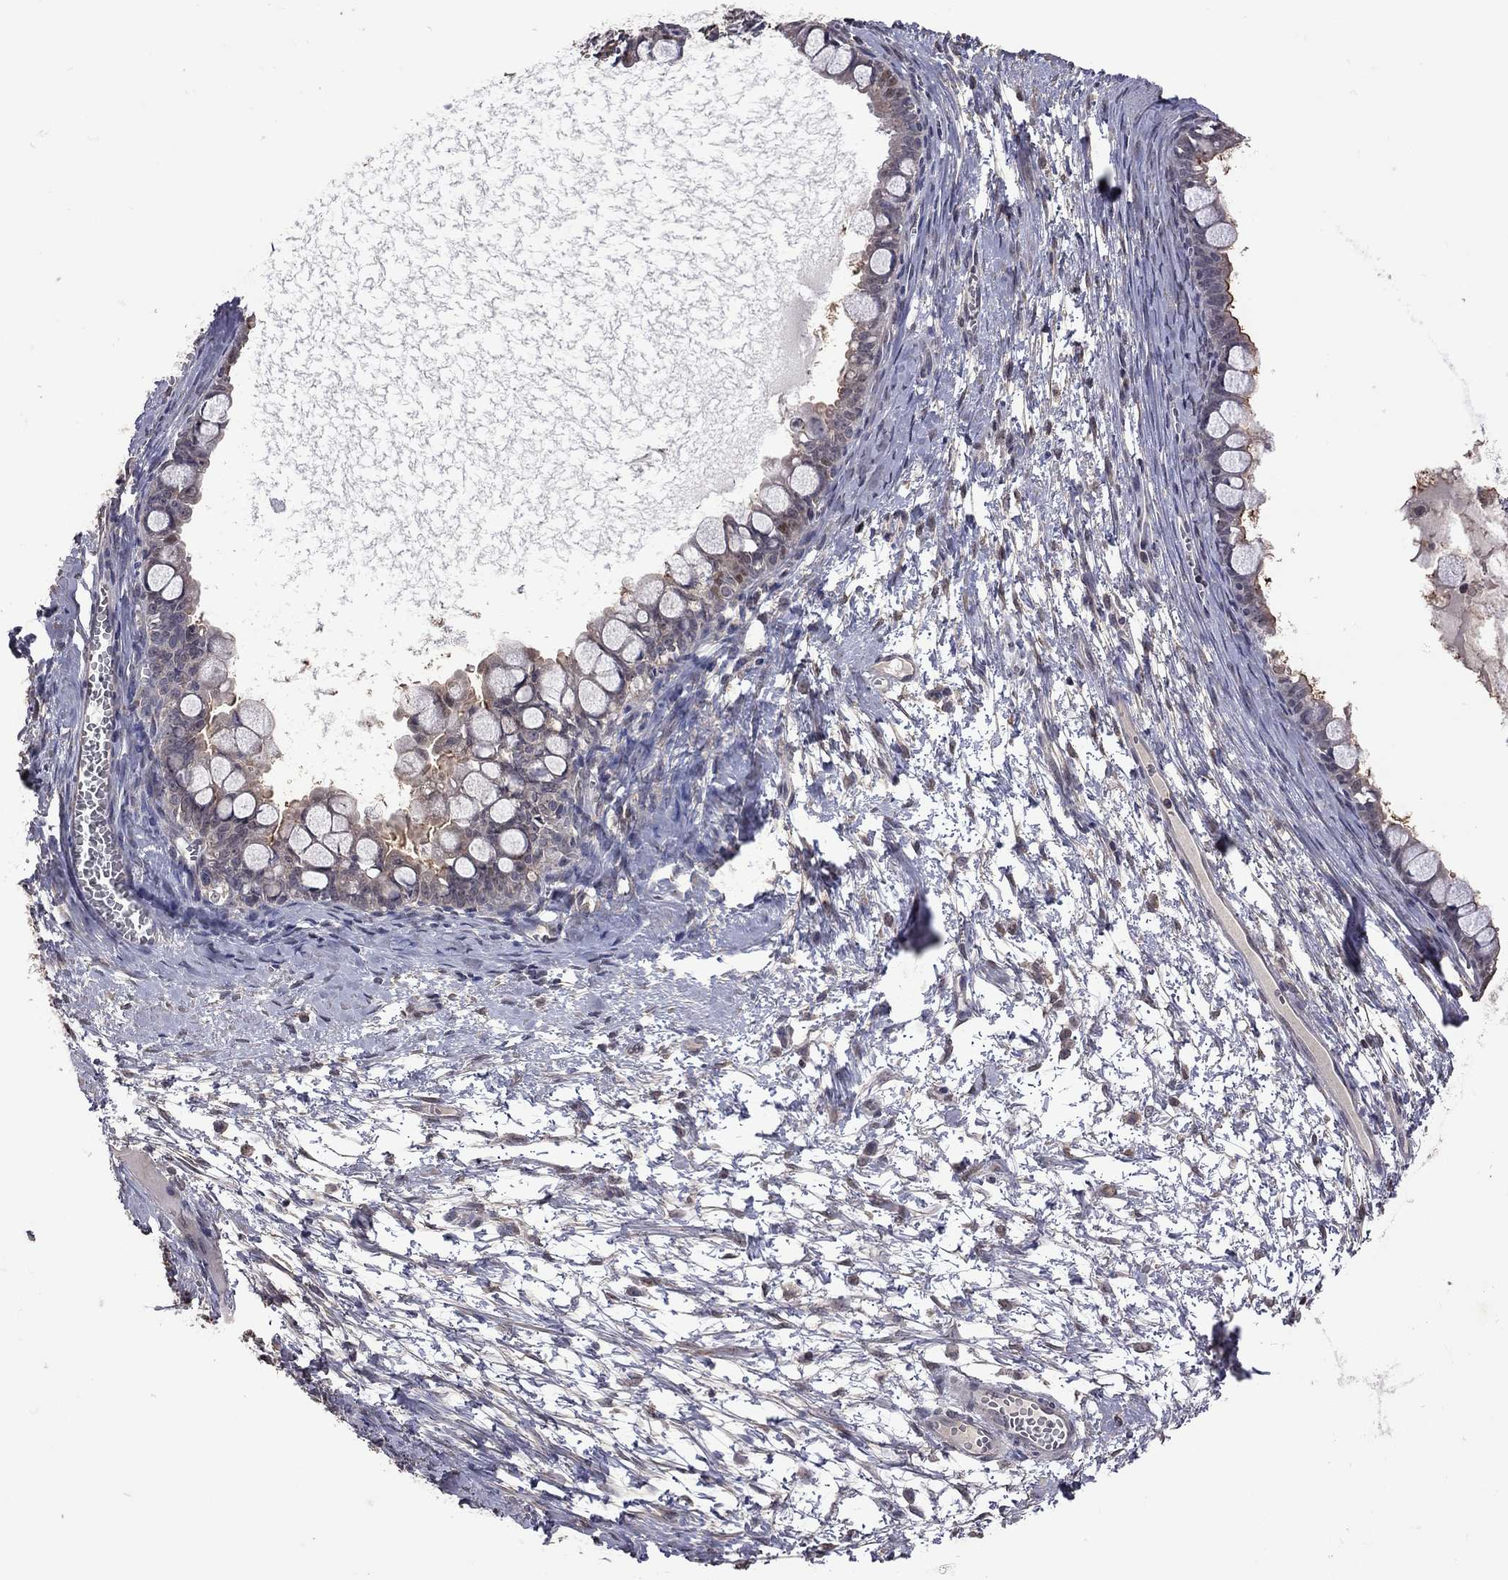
{"staining": {"intensity": "weak", "quantity": "25%-75%", "location": "cytoplasmic/membranous"}, "tissue": "ovarian cancer", "cell_type": "Tumor cells", "image_type": "cancer", "snomed": [{"axis": "morphology", "description": "Cystadenocarcinoma, mucinous, NOS"}, {"axis": "topography", "description": "Ovary"}], "caption": "Ovarian mucinous cystadenocarcinoma was stained to show a protein in brown. There is low levels of weak cytoplasmic/membranous positivity in approximately 25%-75% of tumor cells.", "gene": "TSNARE1", "patient": {"sex": "female", "age": 63}}